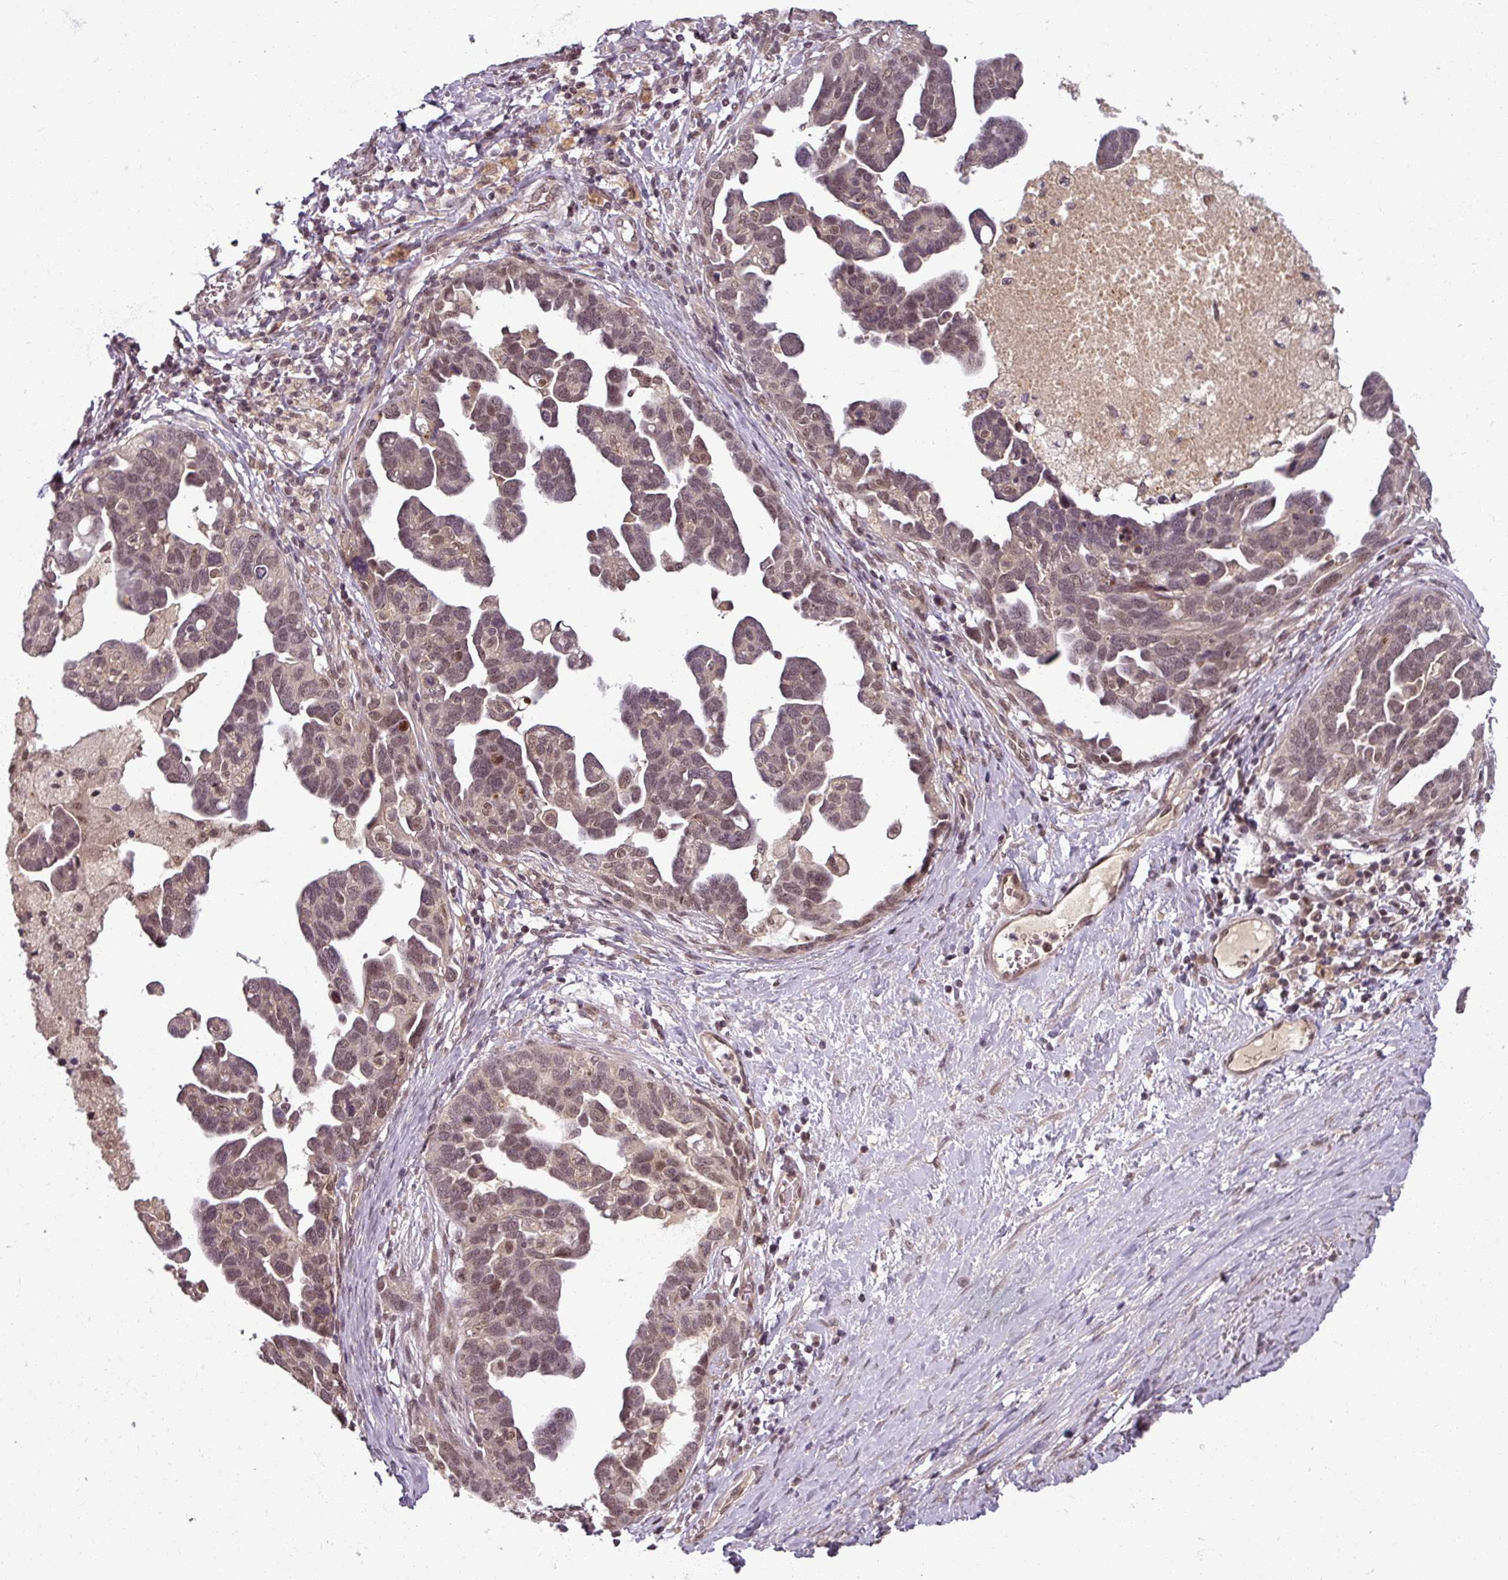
{"staining": {"intensity": "weak", "quantity": ">75%", "location": "nuclear"}, "tissue": "ovarian cancer", "cell_type": "Tumor cells", "image_type": "cancer", "snomed": [{"axis": "morphology", "description": "Cystadenocarcinoma, serous, NOS"}, {"axis": "topography", "description": "Ovary"}], "caption": "A brown stain labels weak nuclear staining of a protein in human ovarian cancer (serous cystadenocarcinoma) tumor cells.", "gene": "POLR2G", "patient": {"sex": "female", "age": 54}}